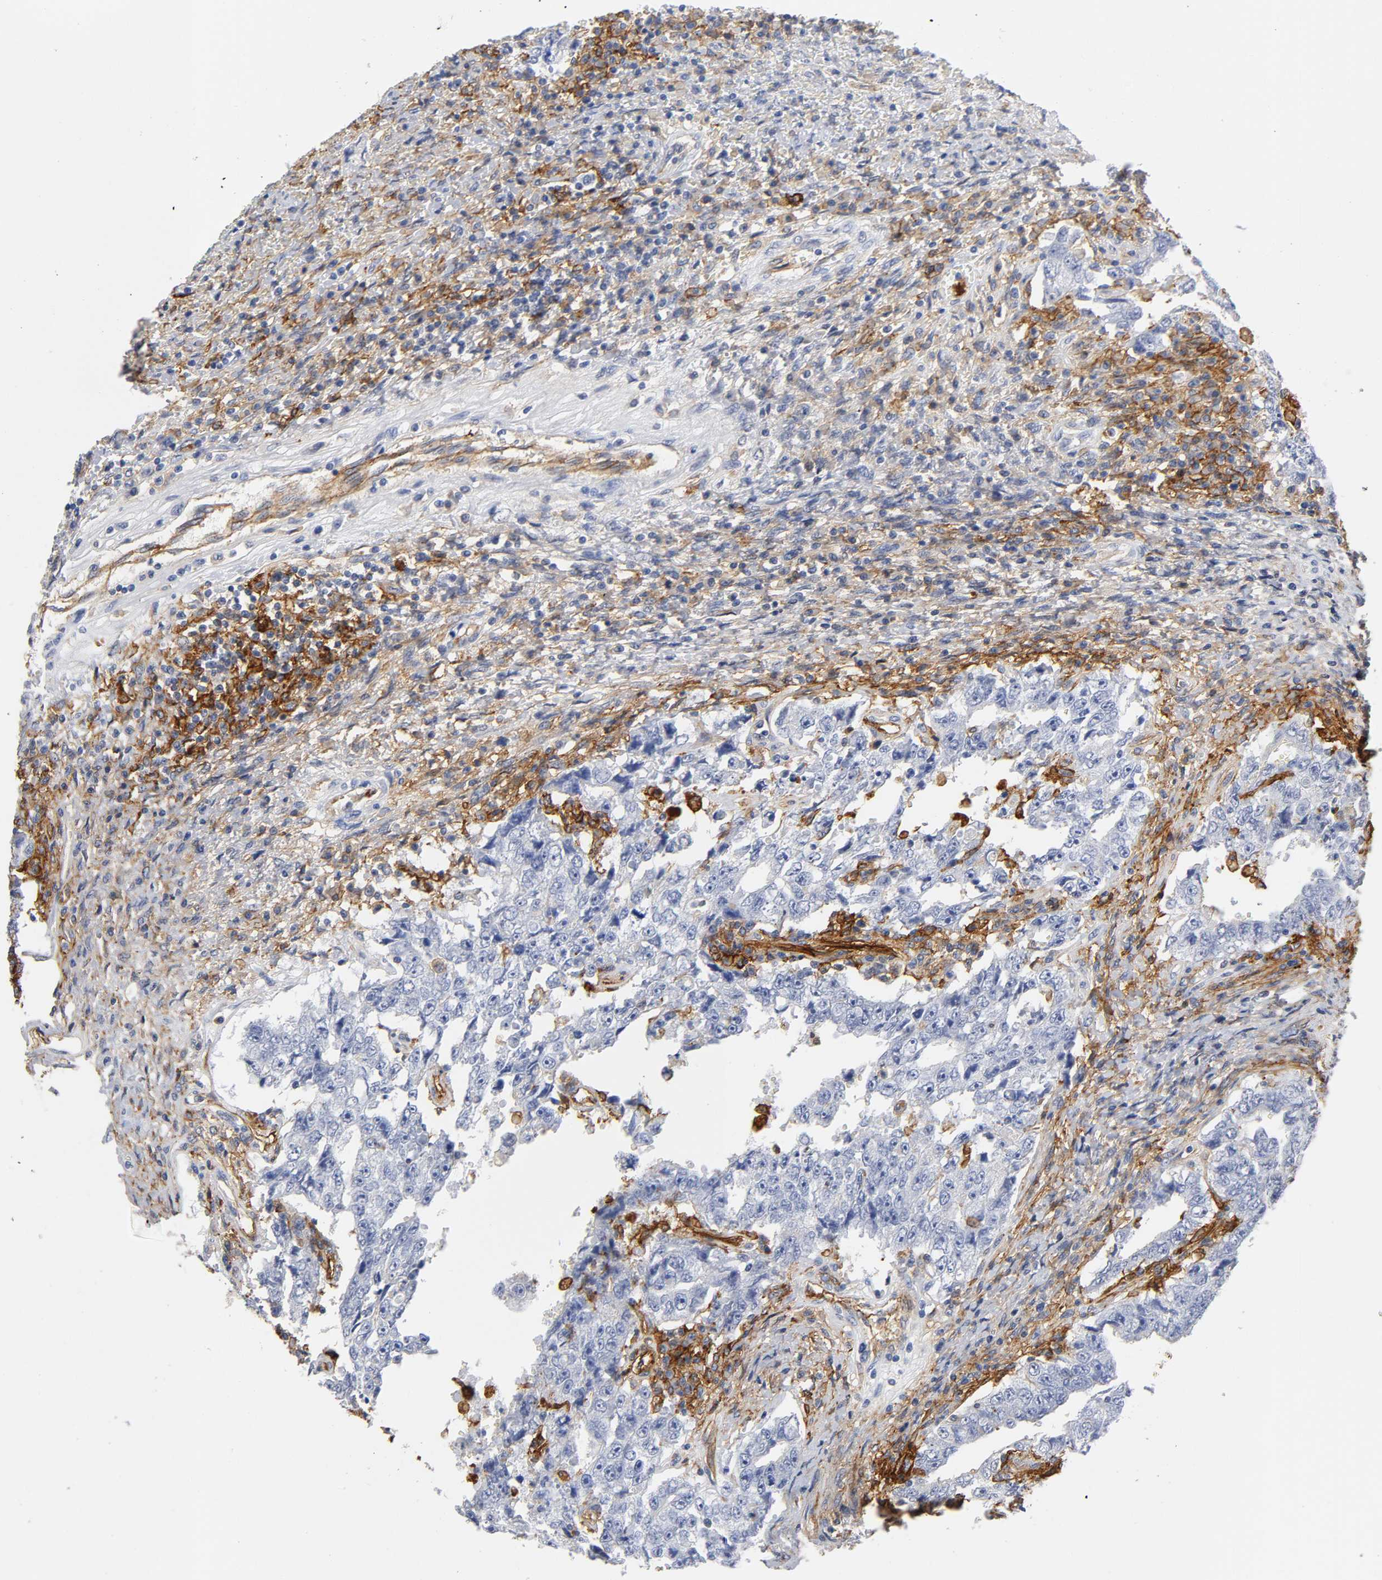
{"staining": {"intensity": "negative", "quantity": "none", "location": "none"}, "tissue": "testis cancer", "cell_type": "Tumor cells", "image_type": "cancer", "snomed": [{"axis": "morphology", "description": "Carcinoma, Embryonal, NOS"}, {"axis": "topography", "description": "Testis"}], "caption": "IHC of human embryonal carcinoma (testis) exhibits no positivity in tumor cells.", "gene": "ICAM1", "patient": {"sex": "male", "age": 26}}